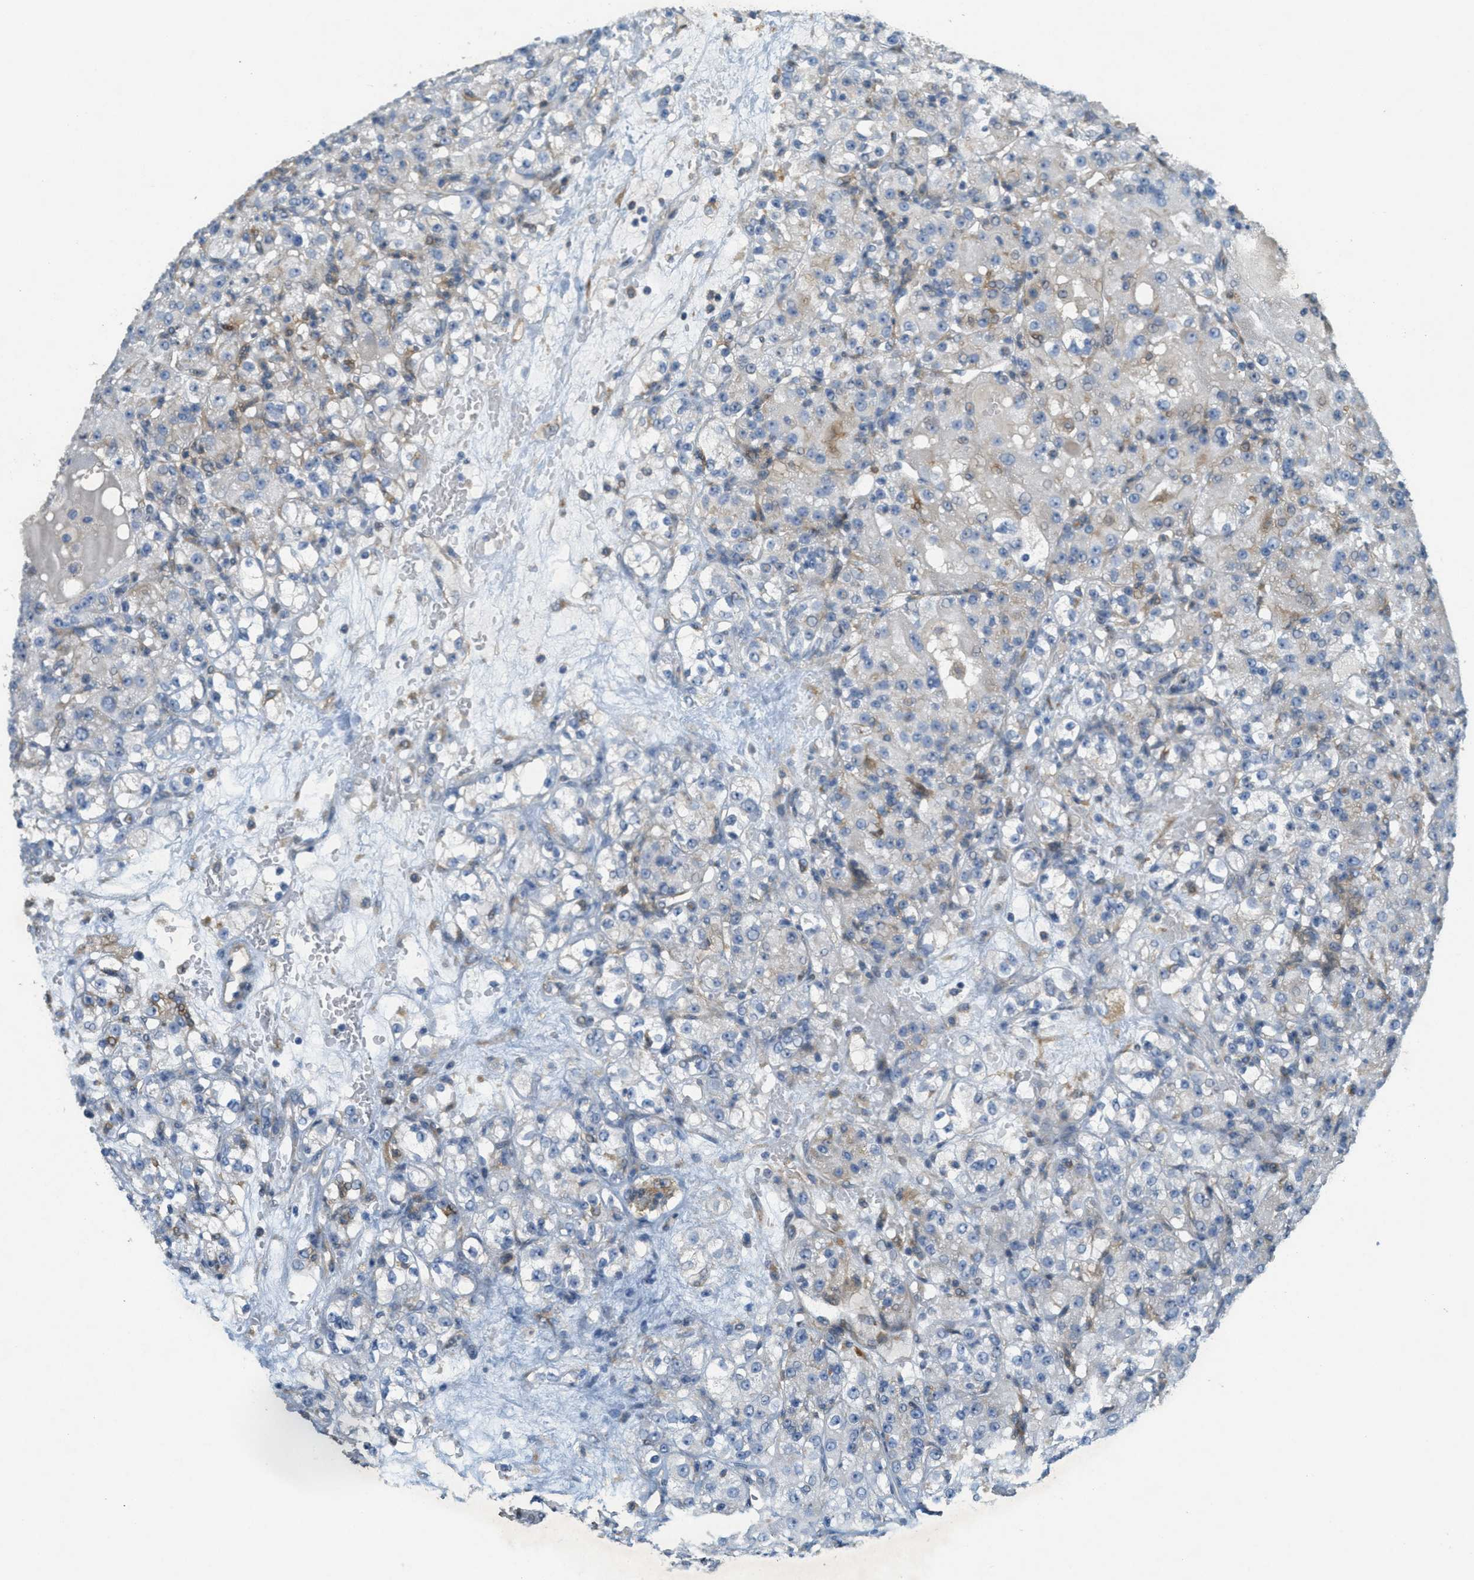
{"staining": {"intensity": "negative", "quantity": "none", "location": "none"}, "tissue": "renal cancer", "cell_type": "Tumor cells", "image_type": "cancer", "snomed": [{"axis": "morphology", "description": "Normal tissue, NOS"}, {"axis": "morphology", "description": "Adenocarcinoma, NOS"}, {"axis": "topography", "description": "Kidney"}], "caption": "Tumor cells are negative for protein expression in human renal adenocarcinoma.", "gene": "ADCY5", "patient": {"sex": "male", "age": 61}}